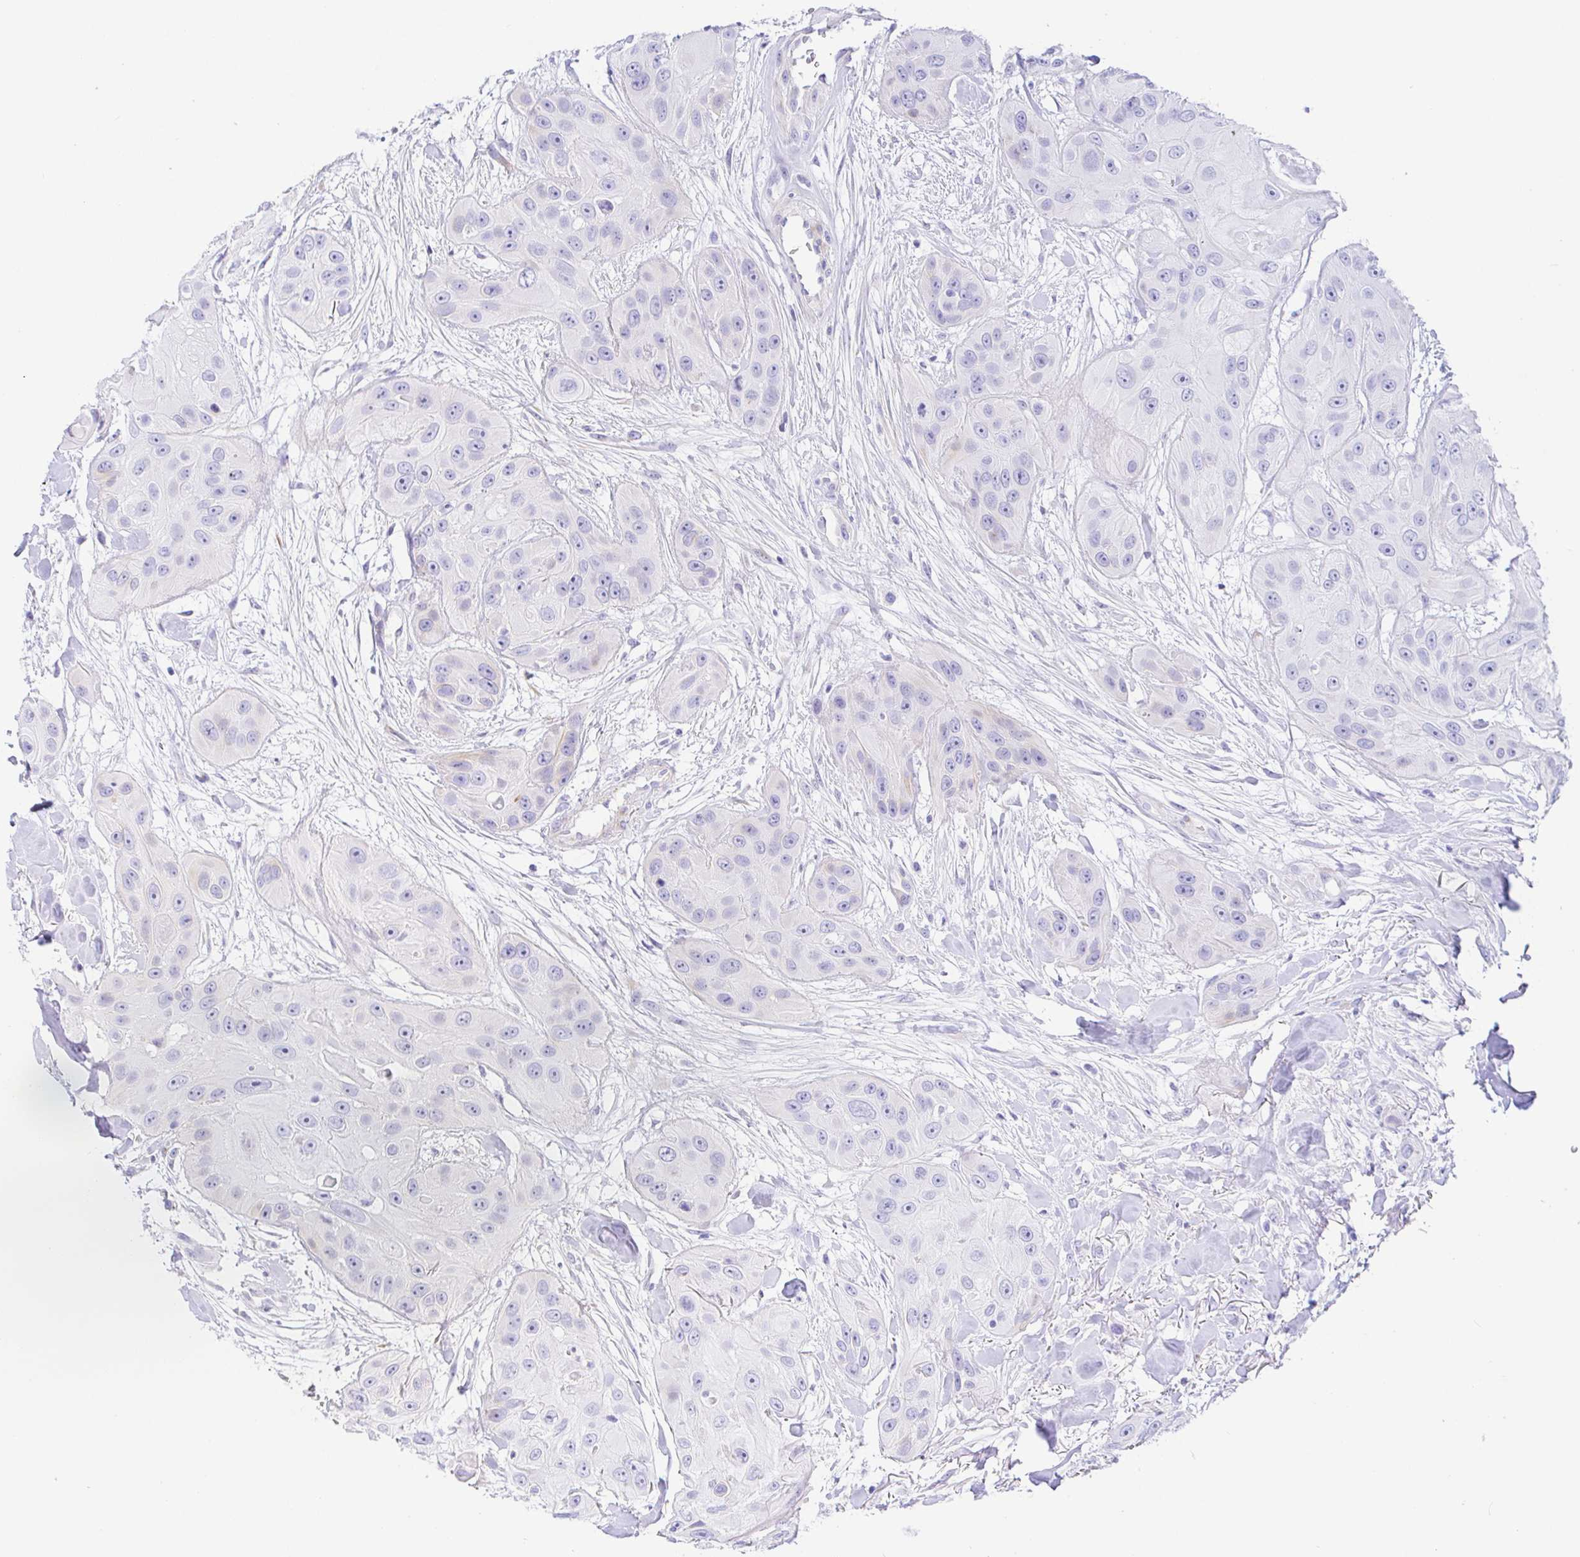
{"staining": {"intensity": "negative", "quantity": "none", "location": "none"}, "tissue": "head and neck cancer", "cell_type": "Tumor cells", "image_type": "cancer", "snomed": [{"axis": "morphology", "description": "Squamous cell carcinoma, NOS"}, {"axis": "topography", "description": "Oral tissue"}, {"axis": "topography", "description": "Head-Neck"}], "caption": "This is an immunohistochemistry histopathology image of human head and neck cancer. There is no staining in tumor cells.", "gene": "PINLYP", "patient": {"sex": "male", "age": 77}}